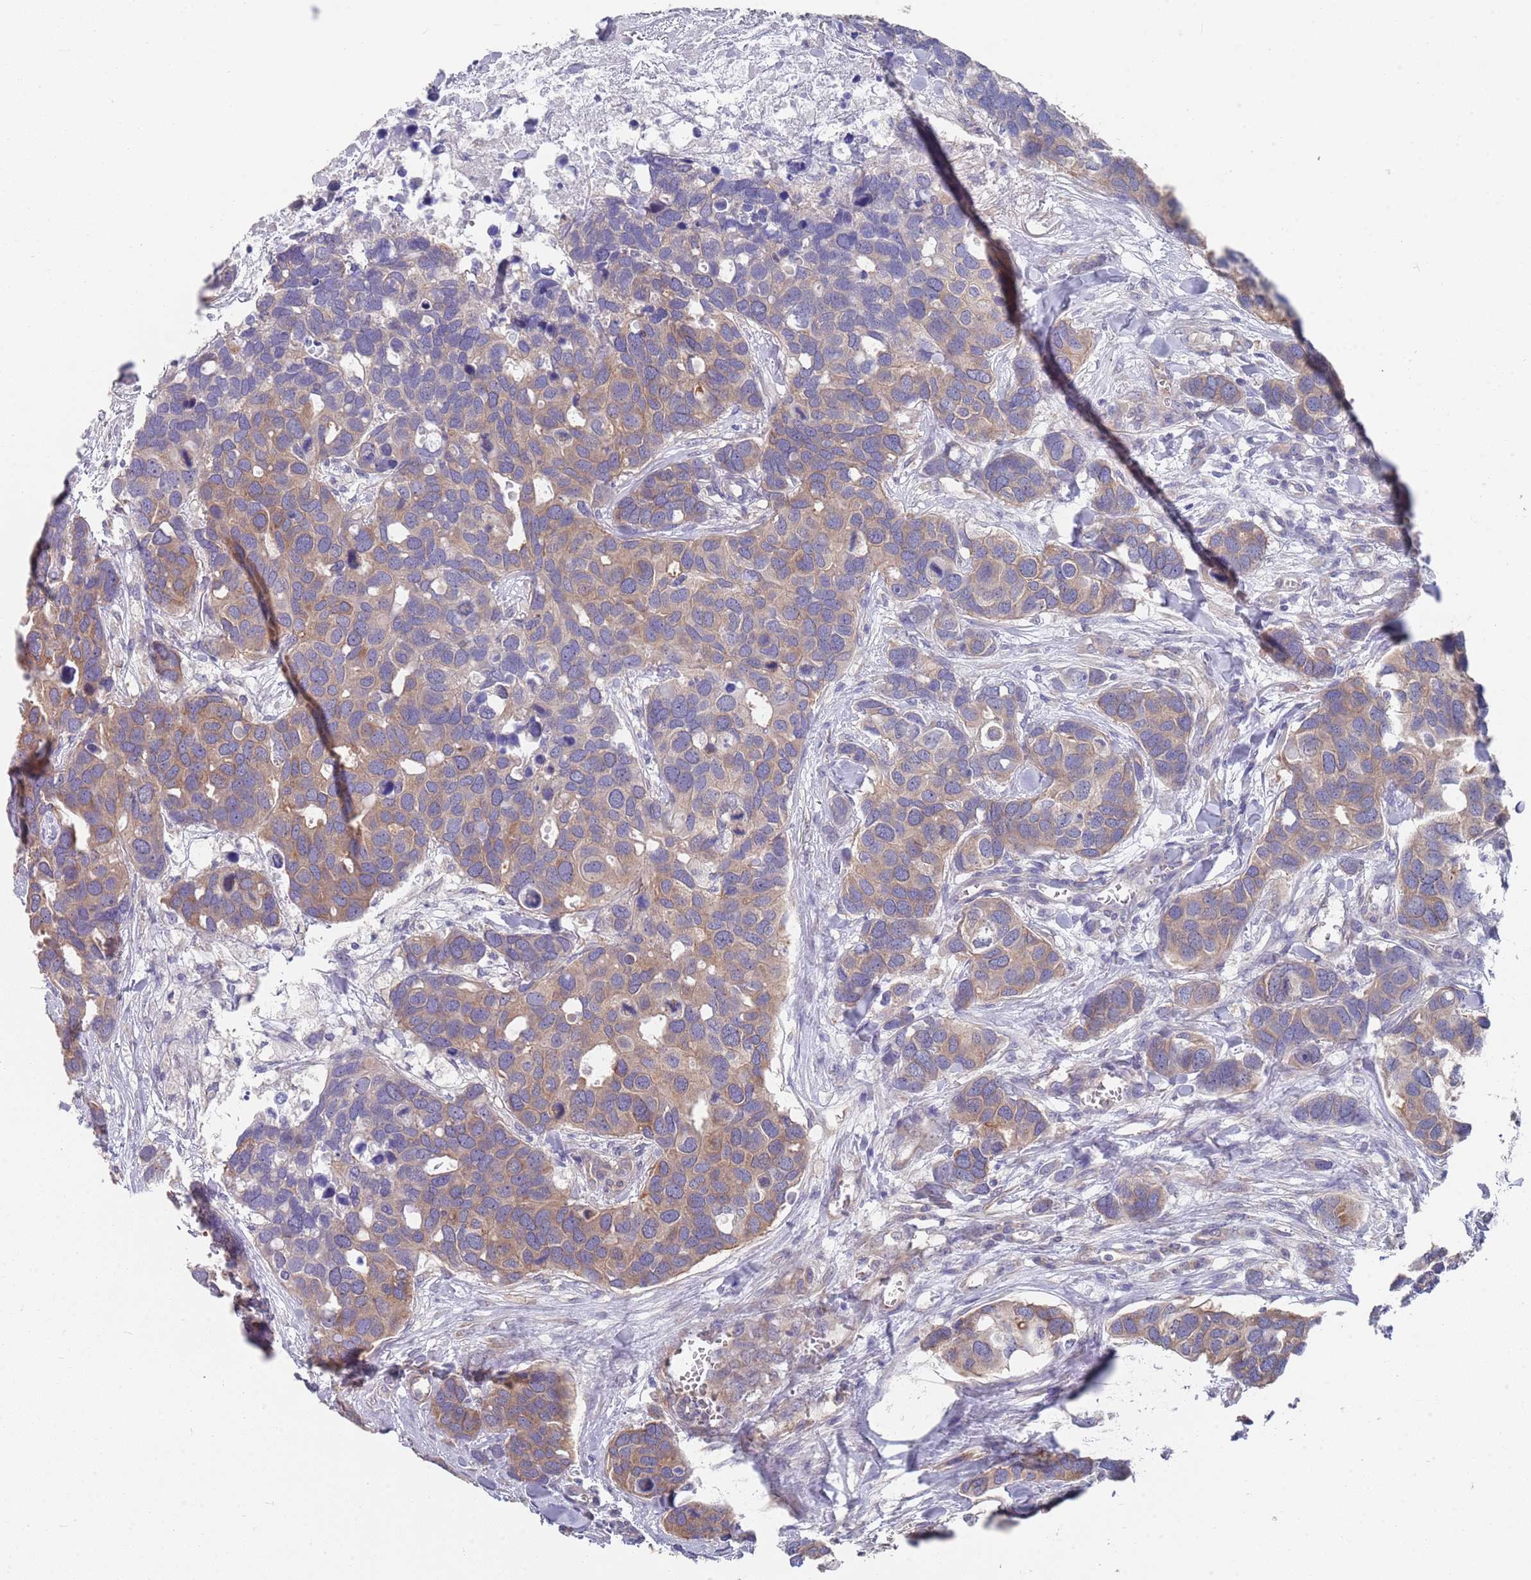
{"staining": {"intensity": "moderate", "quantity": "25%-75%", "location": "cytoplasmic/membranous"}, "tissue": "breast cancer", "cell_type": "Tumor cells", "image_type": "cancer", "snomed": [{"axis": "morphology", "description": "Duct carcinoma"}, {"axis": "topography", "description": "Breast"}], "caption": "A photomicrograph showing moderate cytoplasmic/membranous positivity in about 25%-75% of tumor cells in breast cancer (invasive ductal carcinoma), as visualized by brown immunohistochemical staining.", "gene": "ANK2", "patient": {"sex": "female", "age": 83}}